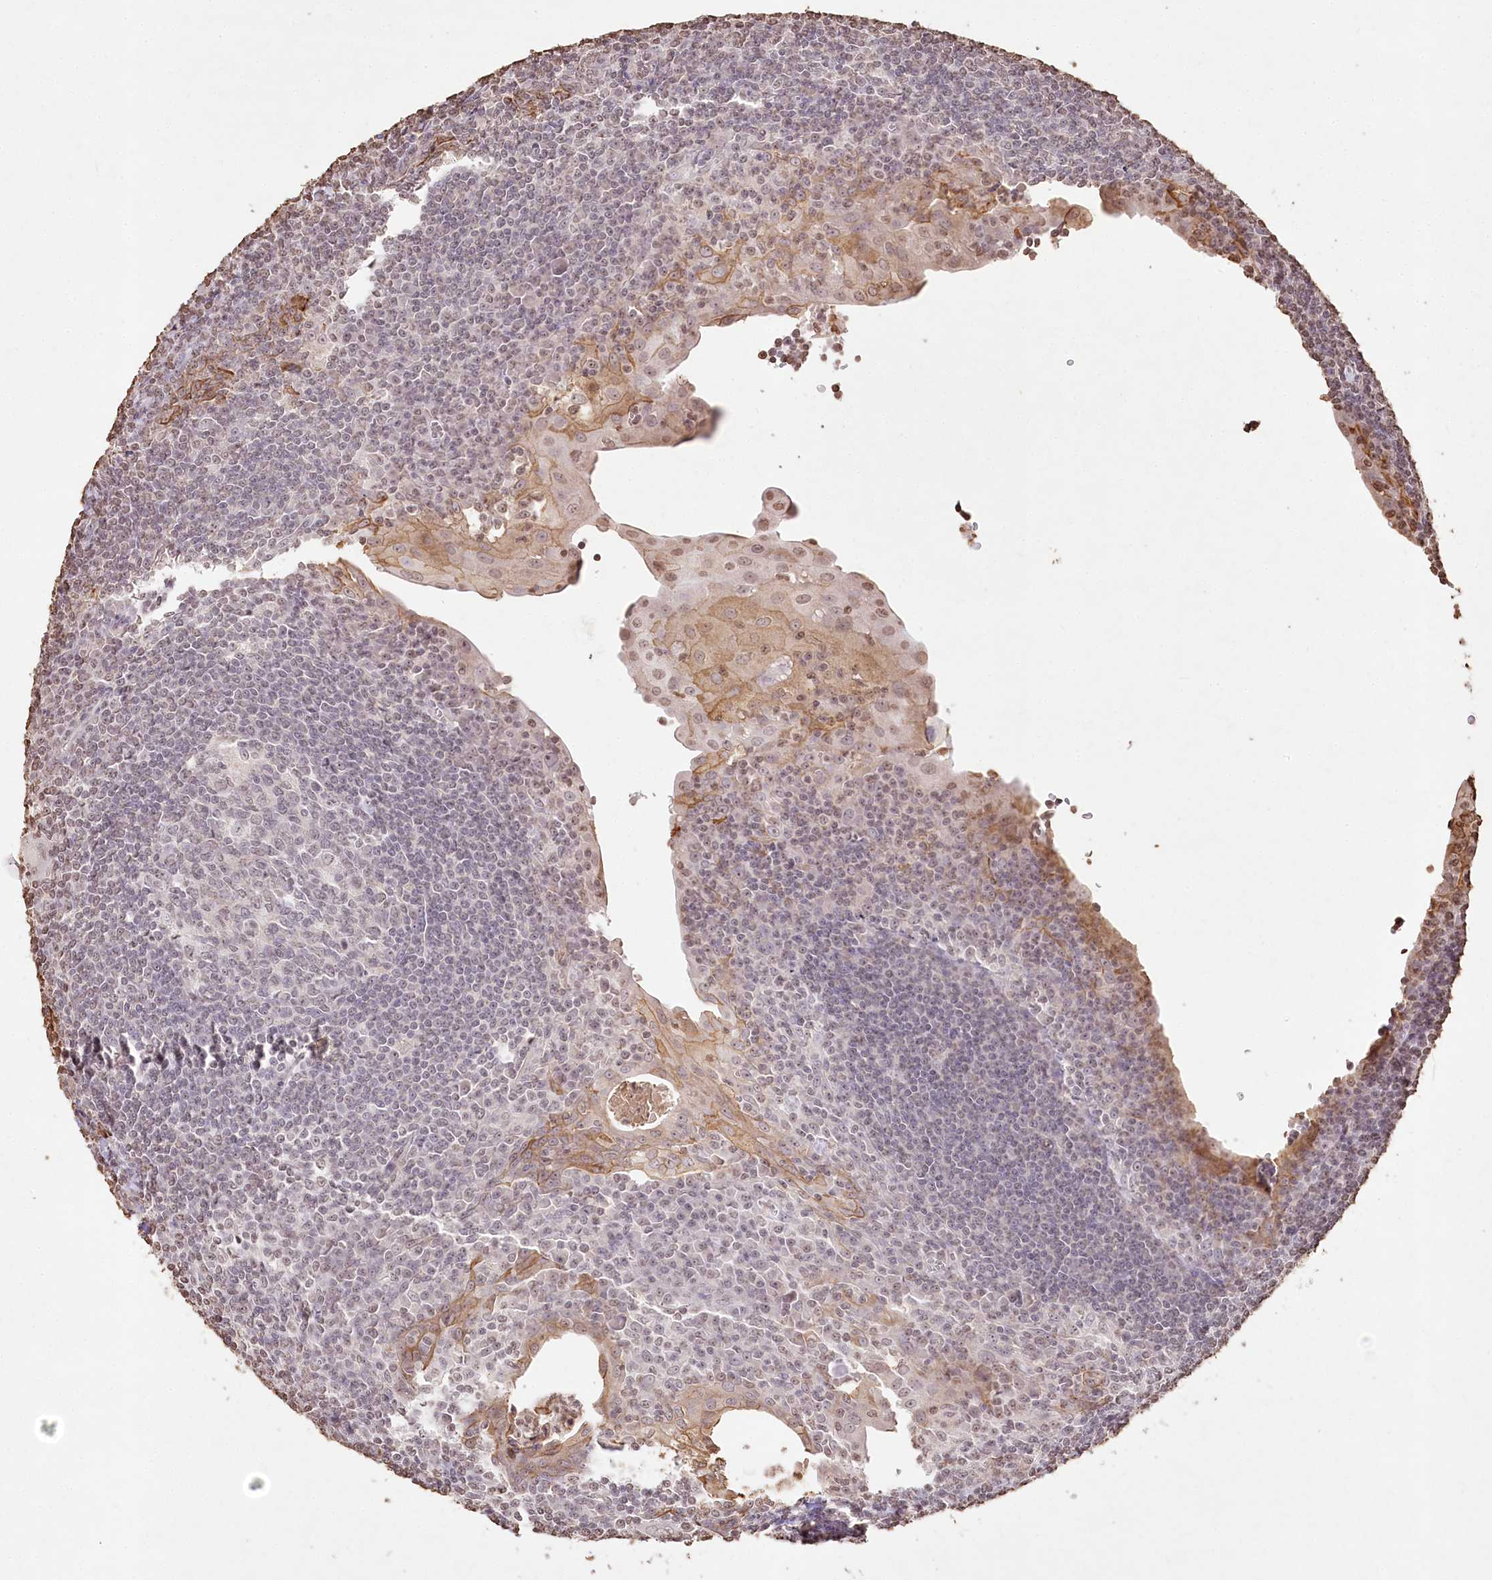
{"staining": {"intensity": "negative", "quantity": "none", "location": "none"}, "tissue": "tonsil", "cell_type": "Germinal center cells", "image_type": "normal", "snomed": [{"axis": "morphology", "description": "Normal tissue, NOS"}, {"axis": "topography", "description": "Tonsil"}], "caption": "An IHC image of benign tonsil is shown. There is no staining in germinal center cells of tonsil. (DAB immunohistochemistry (IHC) with hematoxylin counter stain).", "gene": "DMXL1", "patient": {"sex": "male", "age": 37}}